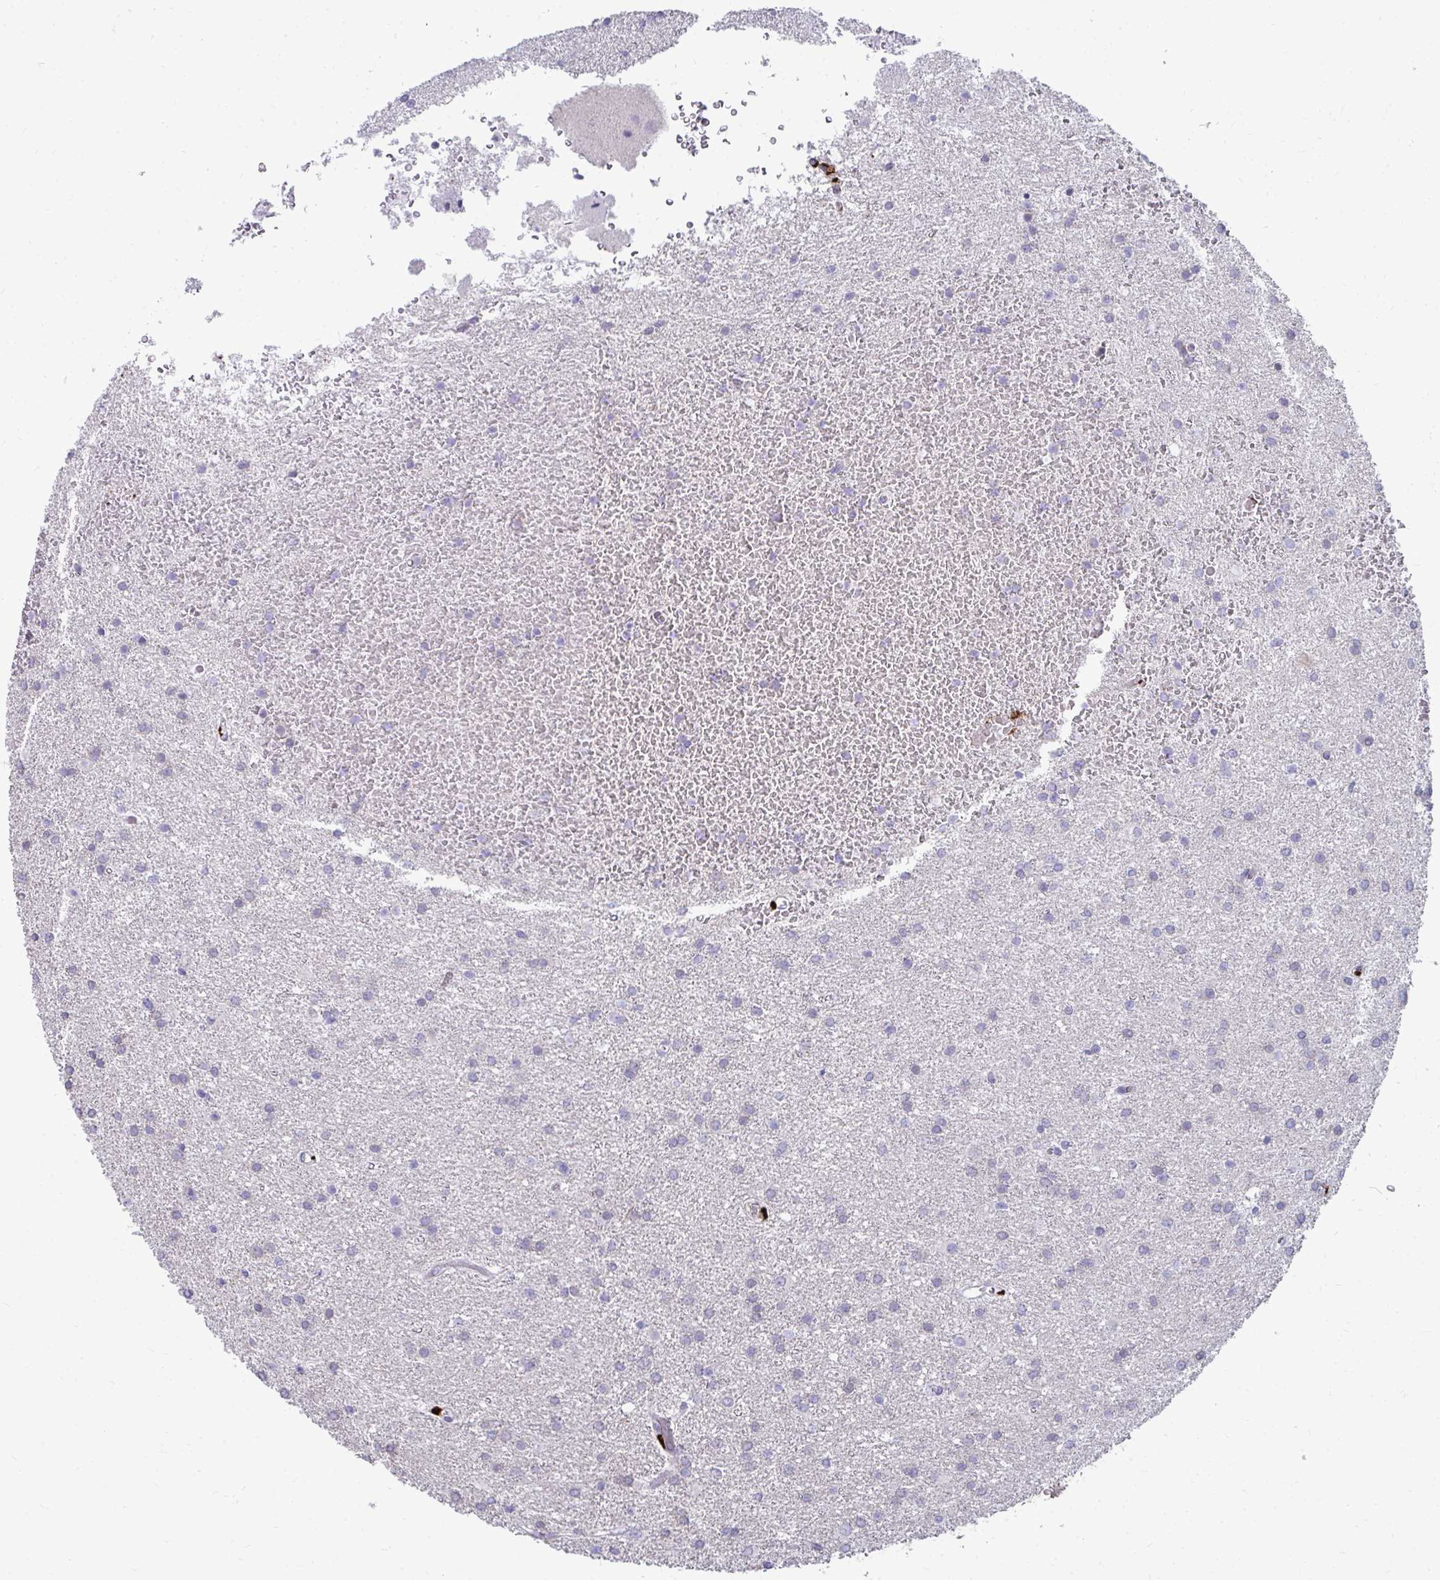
{"staining": {"intensity": "negative", "quantity": "none", "location": "none"}, "tissue": "glioma", "cell_type": "Tumor cells", "image_type": "cancer", "snomed": [{"axis": "morphology", "description": "Glioma, malignant, High grade"}, {"axis": "topography", "description": "Brain"}], "caption": "Tumor cells show no significant staining in glioma. (DAB immunohistochemistry (IHC) with hematoxylin counter stain).", "gene": "CD163", "patient": {"sex": "female", "age": 50}}